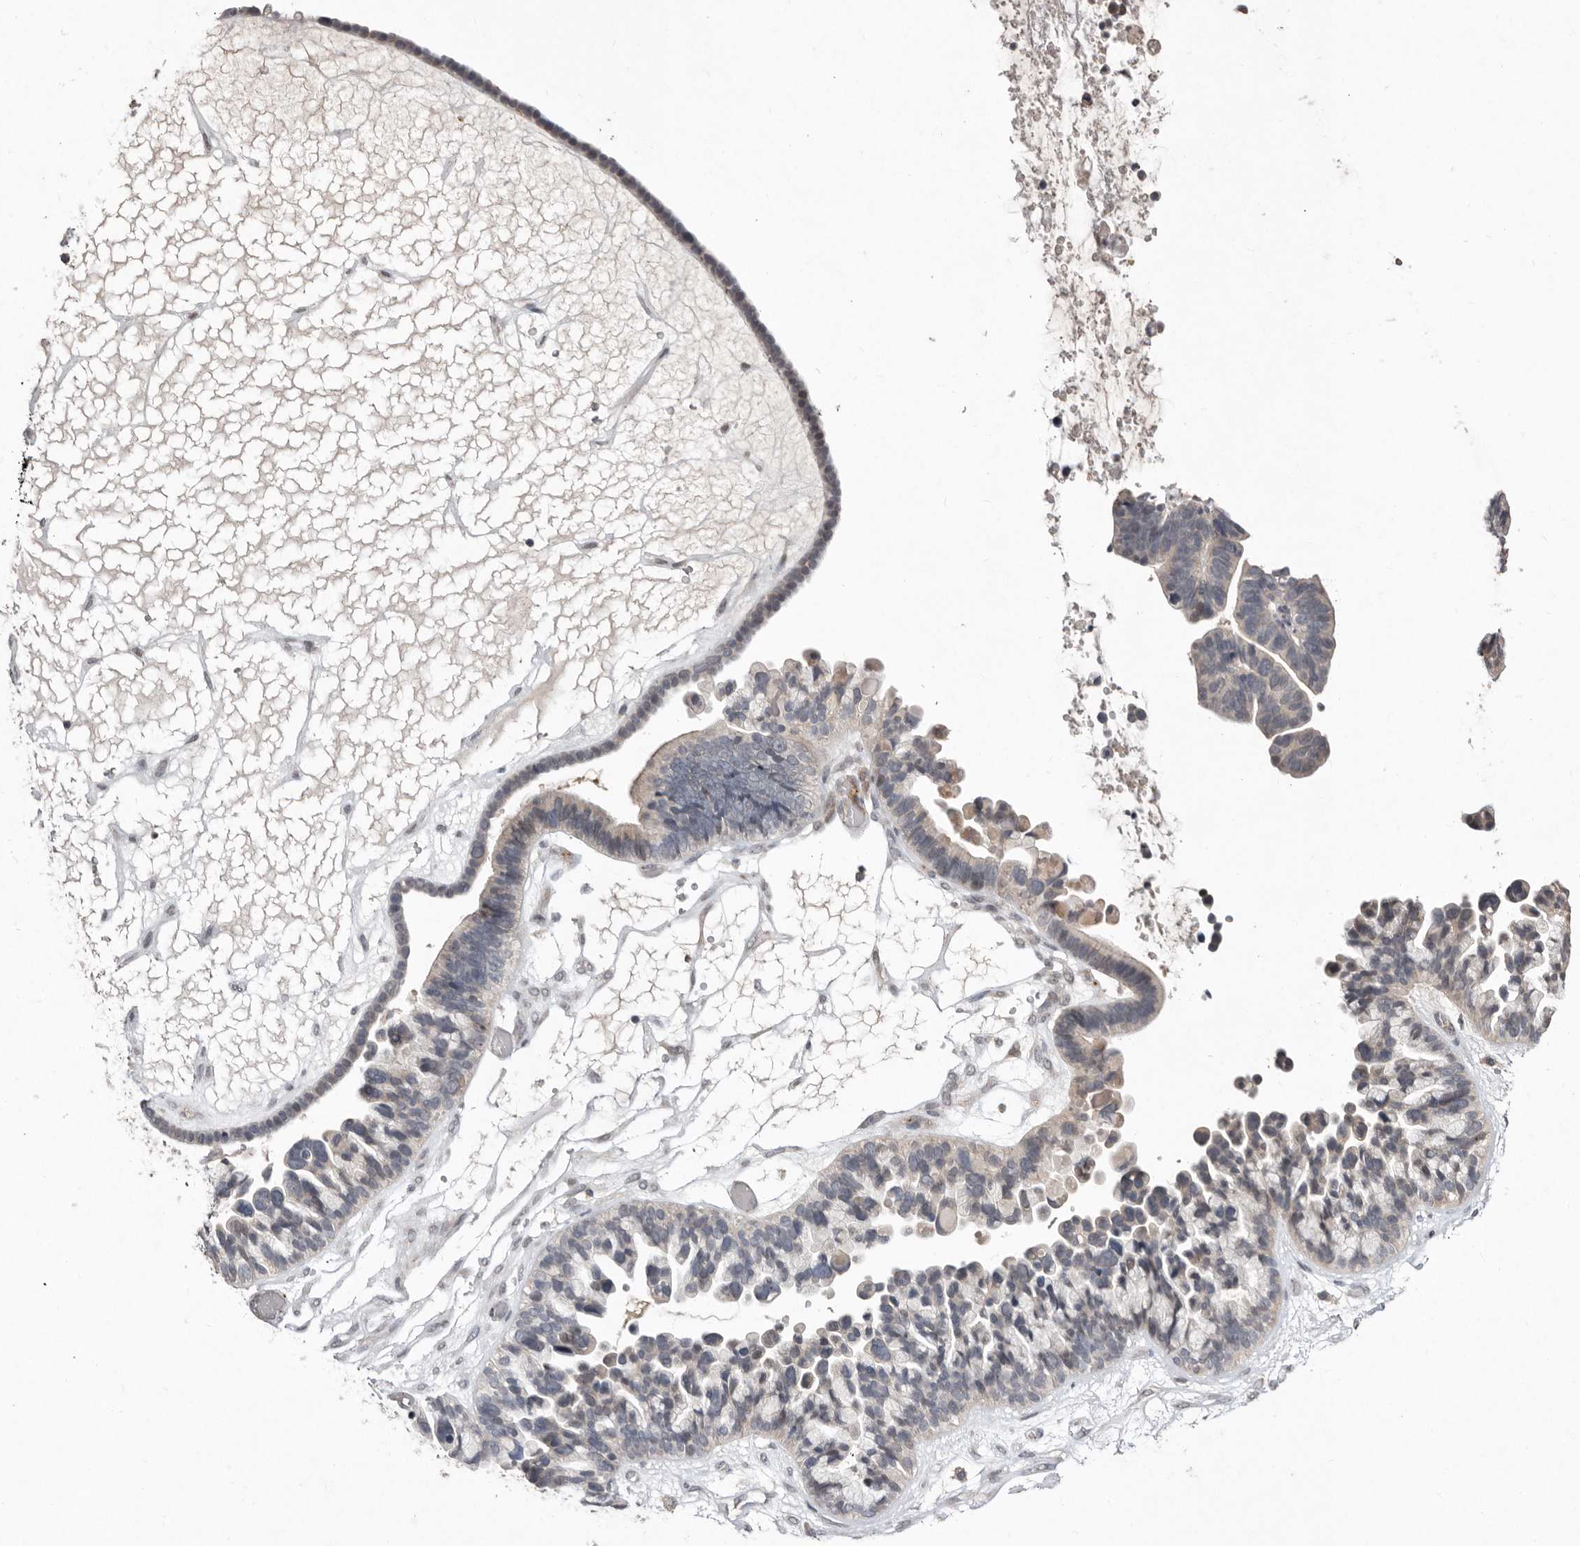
{"staining": {"intensity": "weak", "quantity": "<25%", "location": "cytoplasmic/membranous"}, "tissue": "ovarian cancer", "cell_type": "Tumor cells", "image_type": "cancer", "snomed": [{"axis": "morphology", "description": "Cystadenocarcinoma, serous, NOS"}, {"axis": "topography", "description": "Ovary"}], "caption": "There is no significant staining in tumor cells of ovarian cancer (serous cystadenocarcinoma).", "gene": "SULT1E1", "patient": {"sex": "female", "age": 56}}